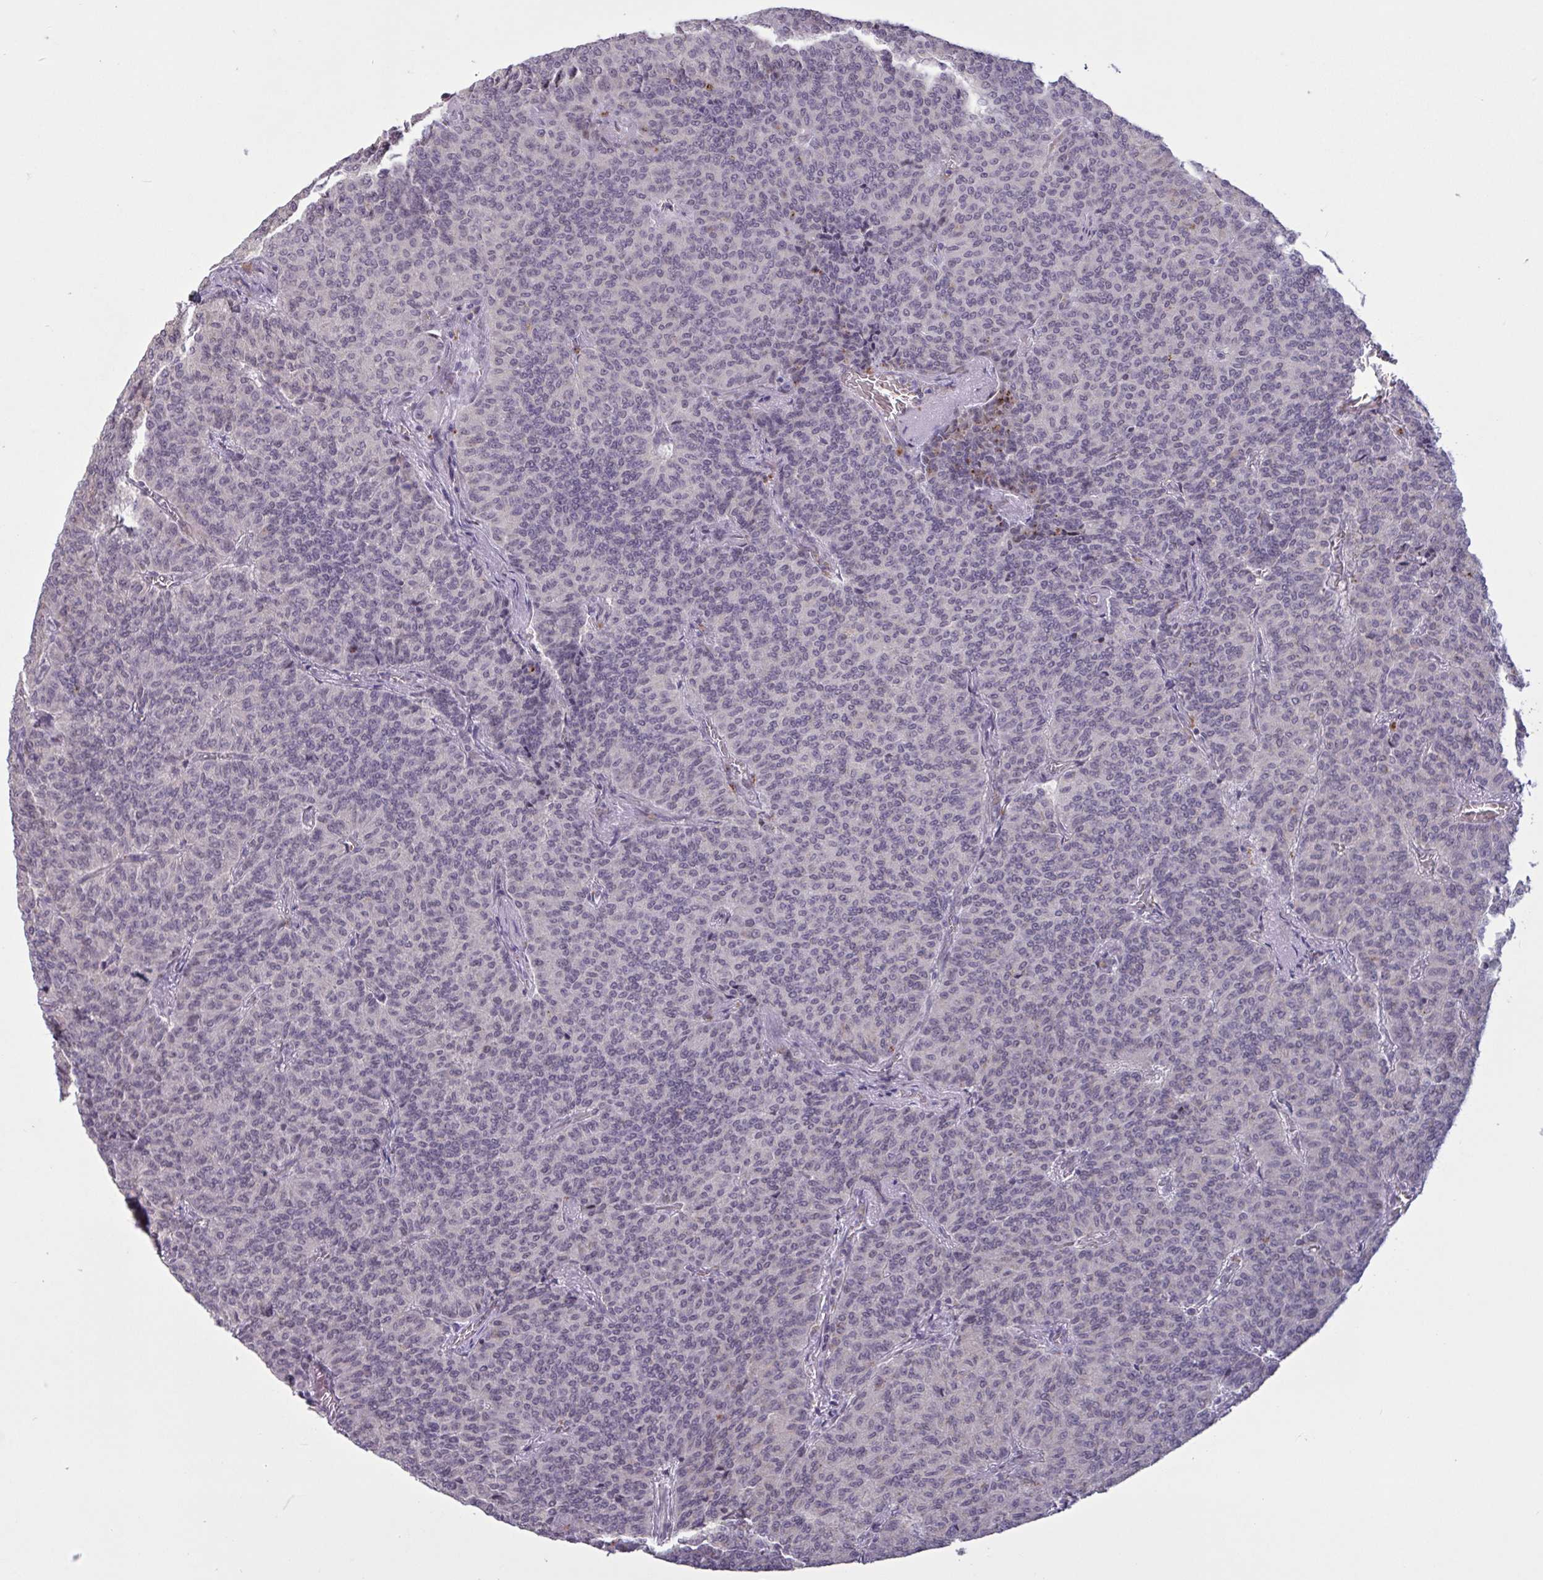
{"staining": {"intensity": "negative", "quantity": "none", "location": "none"}, "tissue": "carcinoid", "cell_type": "Tumor cells", "image_type": "cancer", "snomed": [{"axis": "morphology", "description": "Carcinoid, malignant, NOS"}, {"axis": "topography", "description": "Lung"}], "caption": "Tumor cells show no significant protein expression in carcinoid.", "gene": "RFPL4B", "patient": {"sex": "male", "age": 61}}